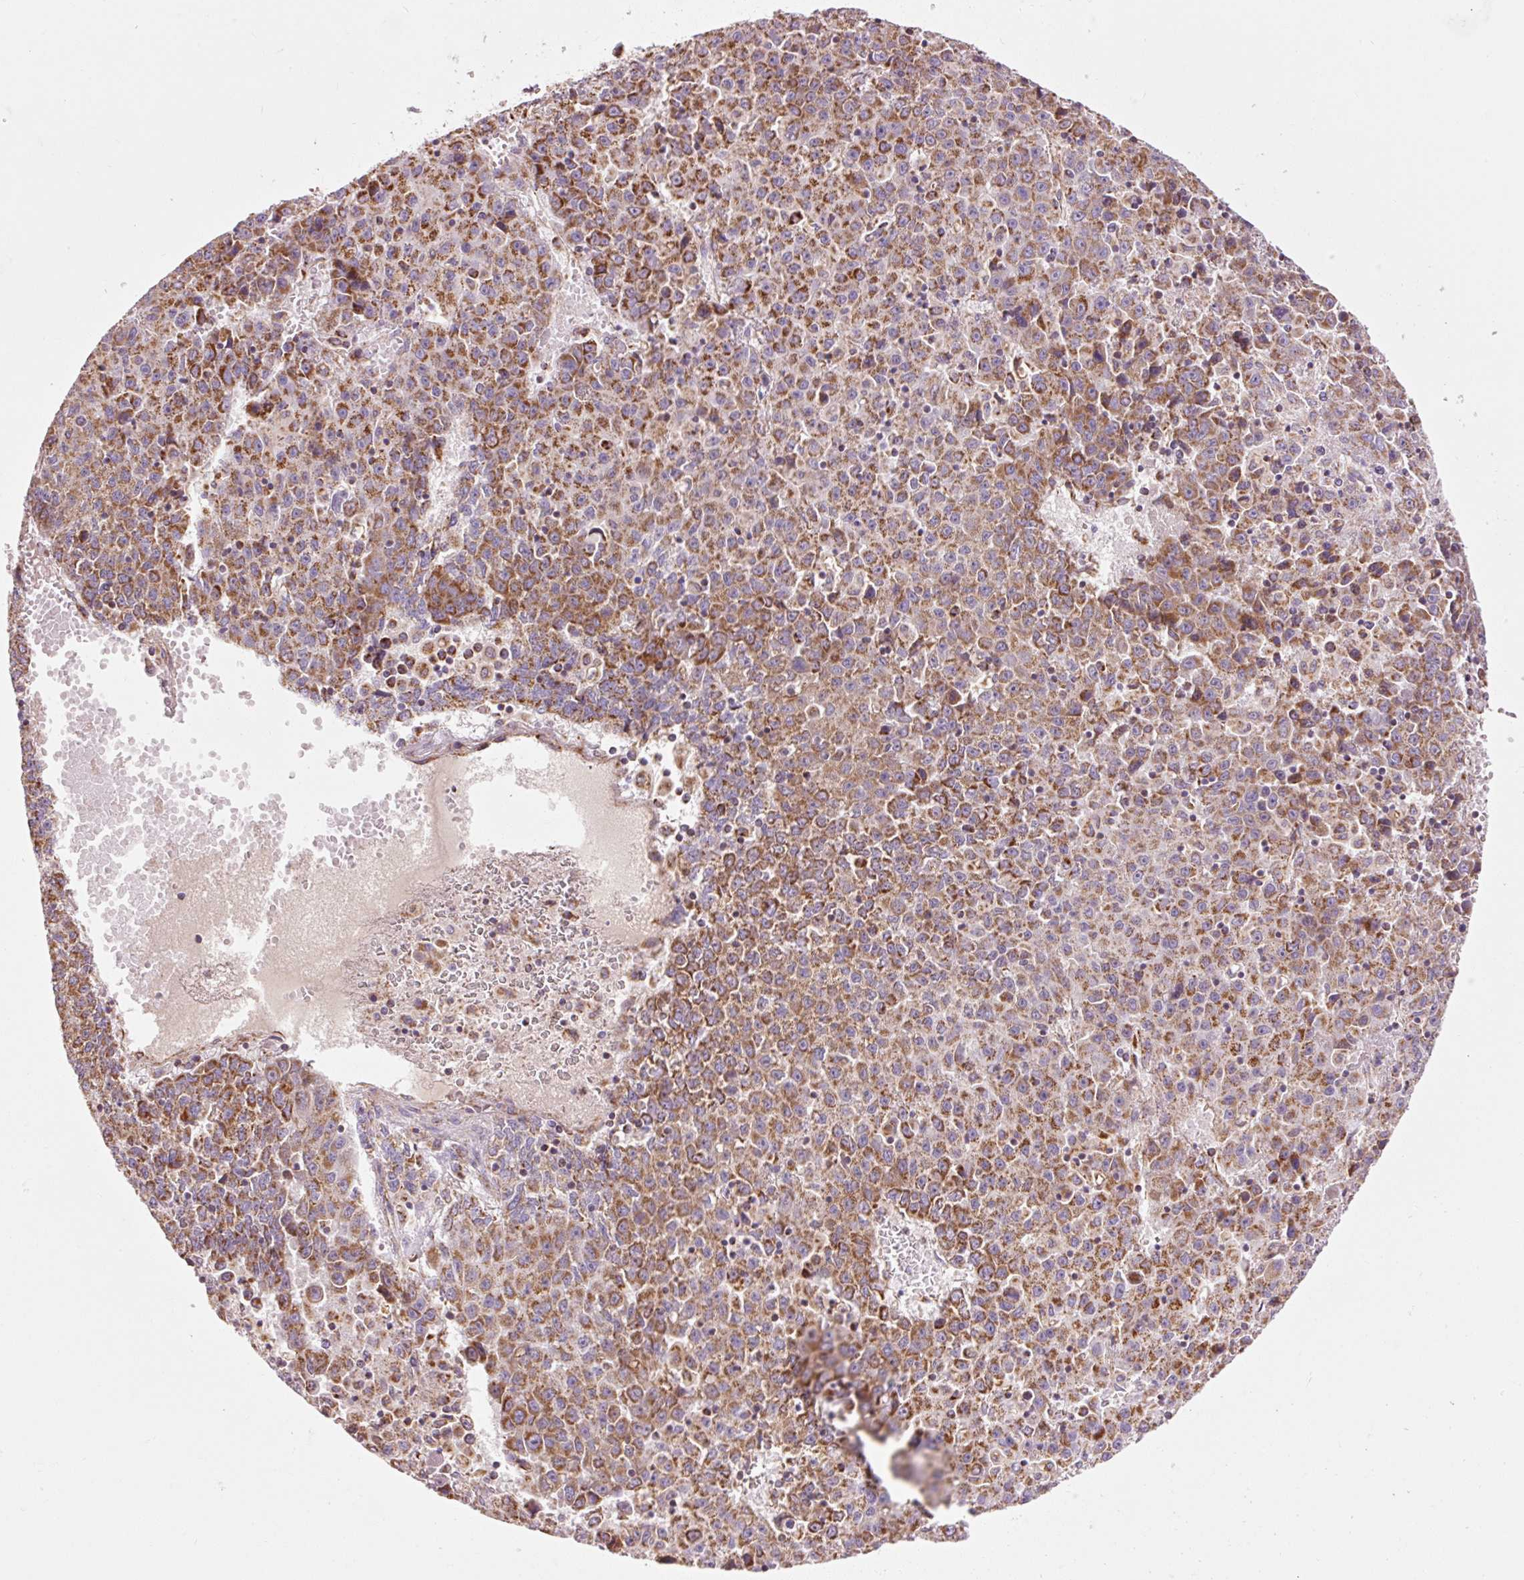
{"staining": {"intensity": "moderate", "quantity": ">75%", "location": "cytoplasmic/membranous"}, "tissue": "liver cancer", "cell_type": "Tumor cells", "image_type": "cancer", "snomed": [{"axis": "morphology", "description": "Carcinoma, Hepatocellular, NOS"}, {"axis": "topography", "description": "Liver"}], "caption": "This image displays immunohistochemistry (IHC) staining of liver cancer (hepatocellular carcinoma), with medium moderate cytoplasmic/membranous expression in about >75% of tumor cells.", "gene": "NDUFB4", "patient": {"sex": "female", "age": 53}}